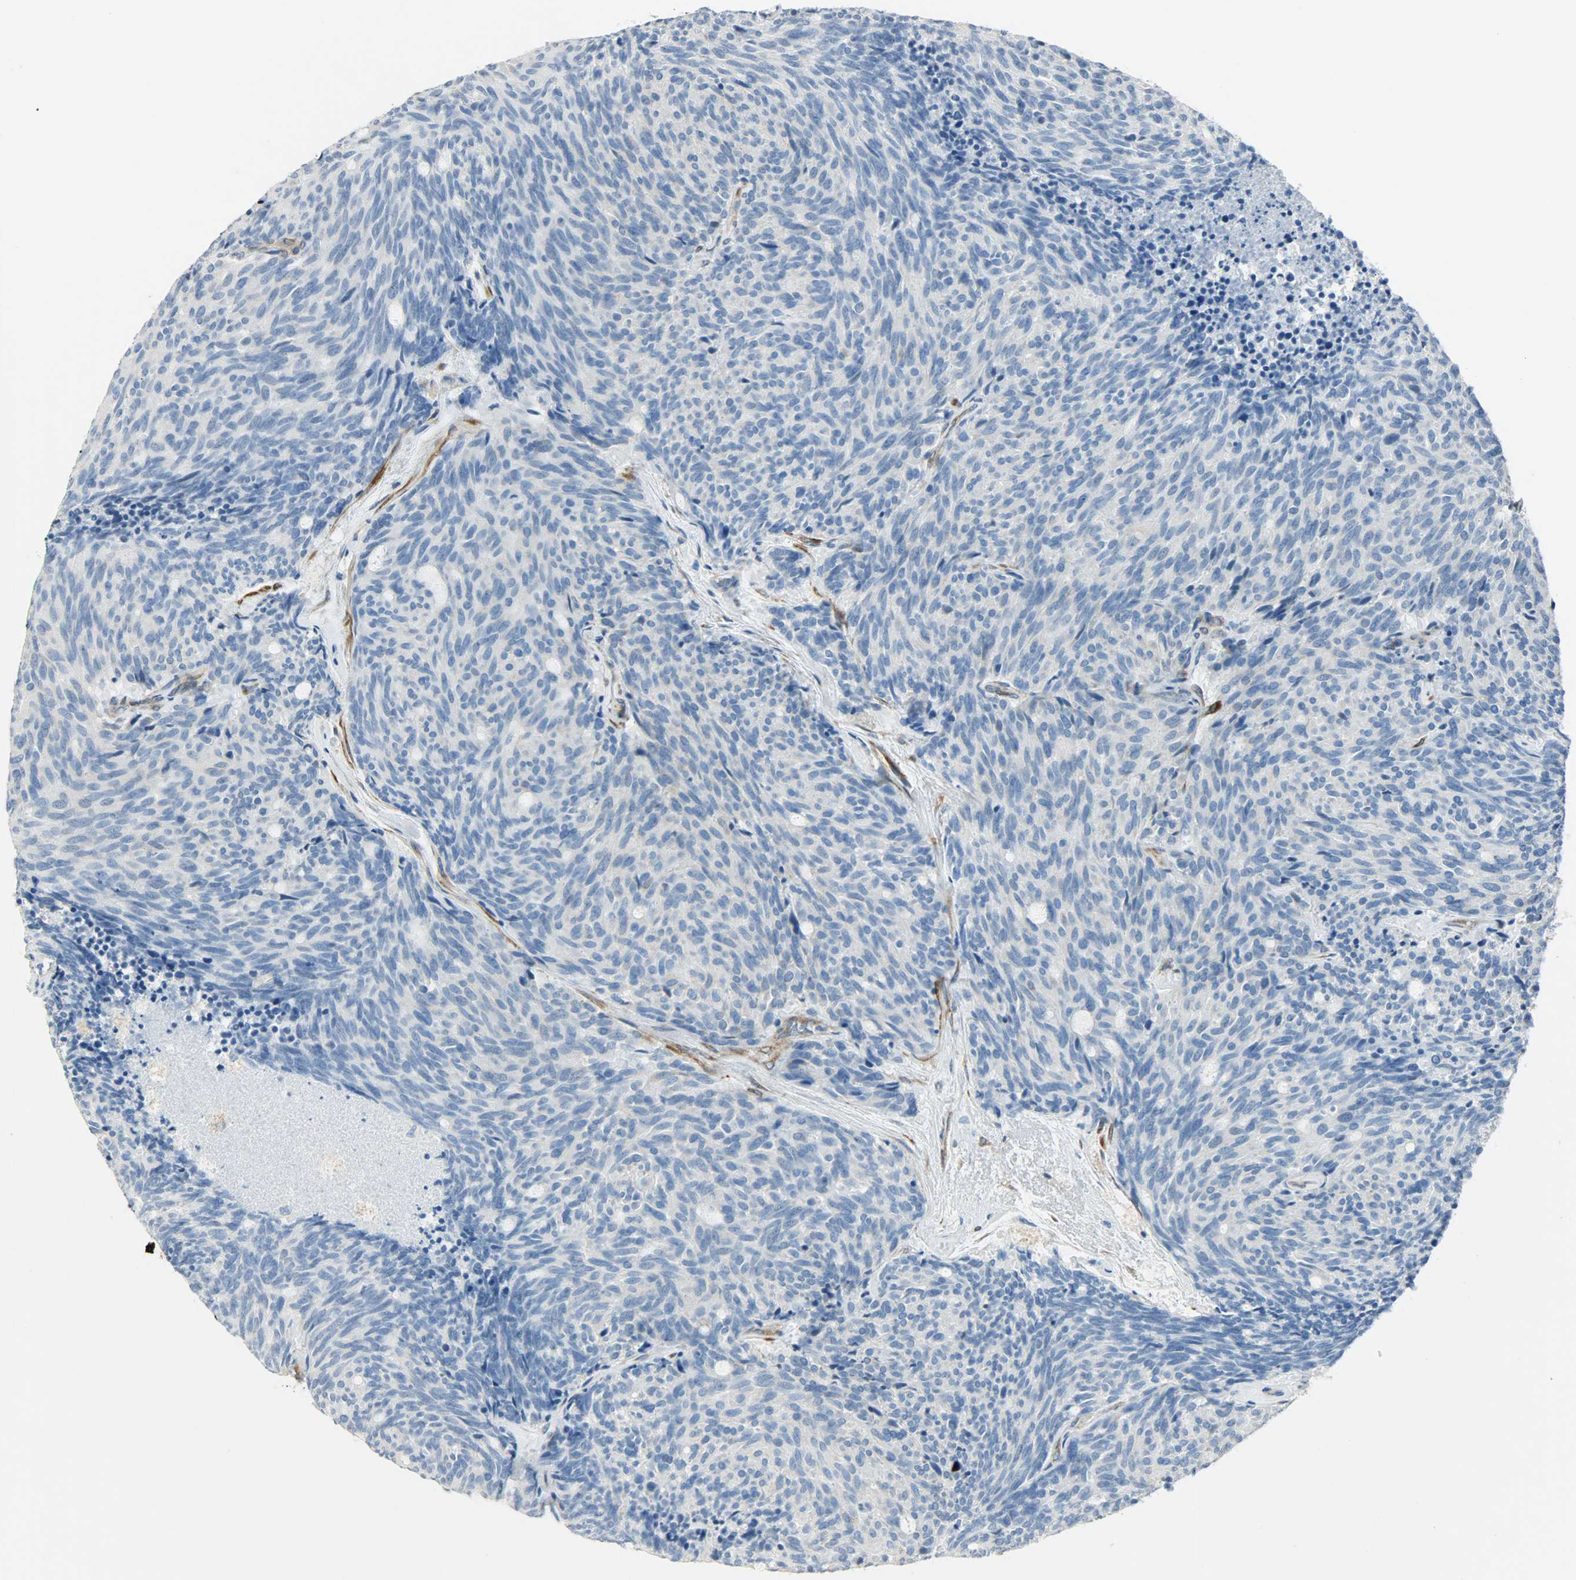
{"staining": {"intensity": "negative", "quantity": "none", "location": "none"}, "tissue": "carcinoid", "cell_type": "Tumor cells", "image_type": "cancer", "snomed": [{"axis": "morphology", "description": "Carcinoid, malignant, NOS"}, {"axis": "topography", "description": "Pancreas"}], "caption": "Histopathology image shows no significant protein positivity in tumor cells of carcinoid.", "gene": "PKD2", "patient": {"sex": "female", "age": 54}}